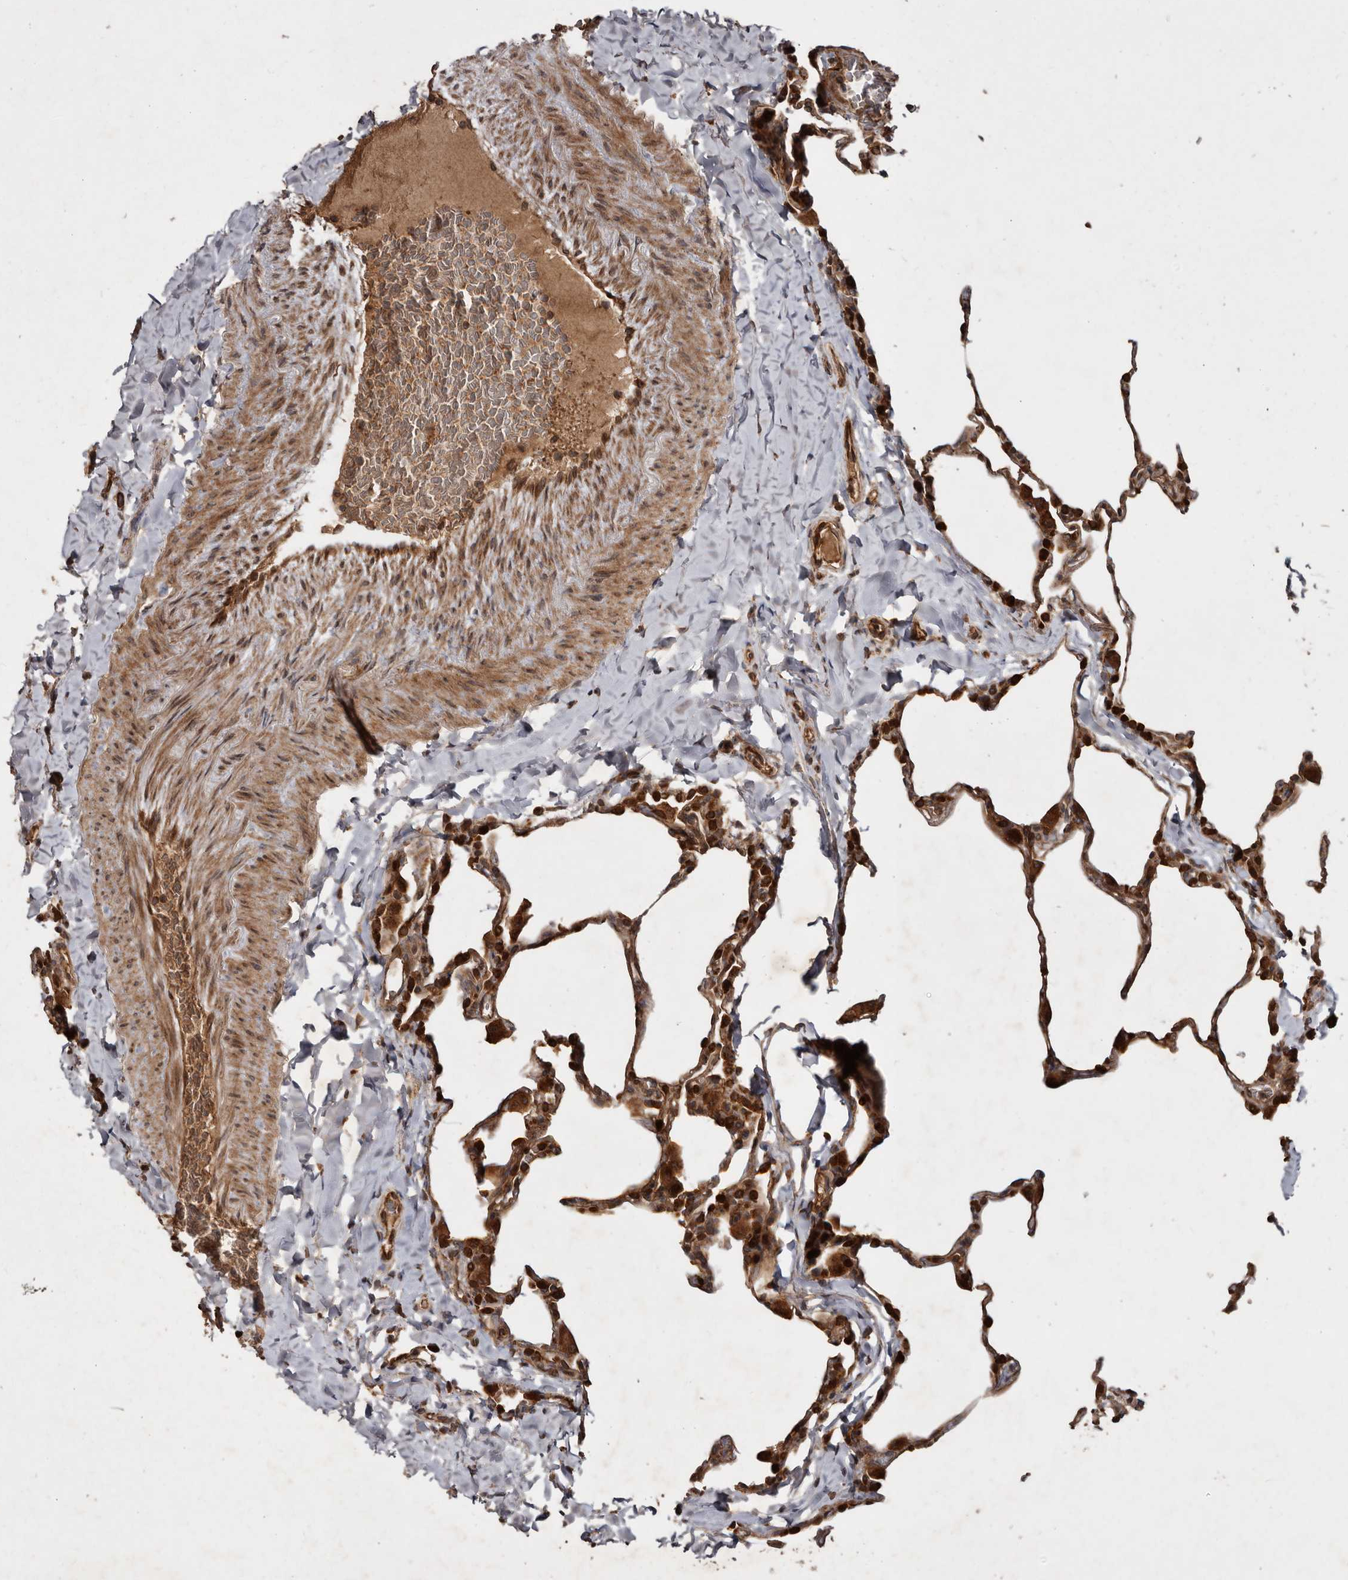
{"staining": {"intensity": "strong", "quantity": "25%-75%", "location": "cytoplasmic/membranous"}, "tissue": "lung", "cell_type": "Alveolar cells", "image_type": "normal", "snomed": [{"axis": "morphology", "description": "Normal tissue, NOS"}, {"axis": "topography", "description": "Lung"}], "caption": "Brown immunohistochemical staining in benign human lung reveals strong cytoplasmic/membranous staining in approximately 25%-75% of alveolar cells. Using DAB (brown) and hematoxylin (blue) stains, captured at high magnification using brightfield microscopy.", "gene": "STK36", "patient": {"sex": "male", "age": 20}}